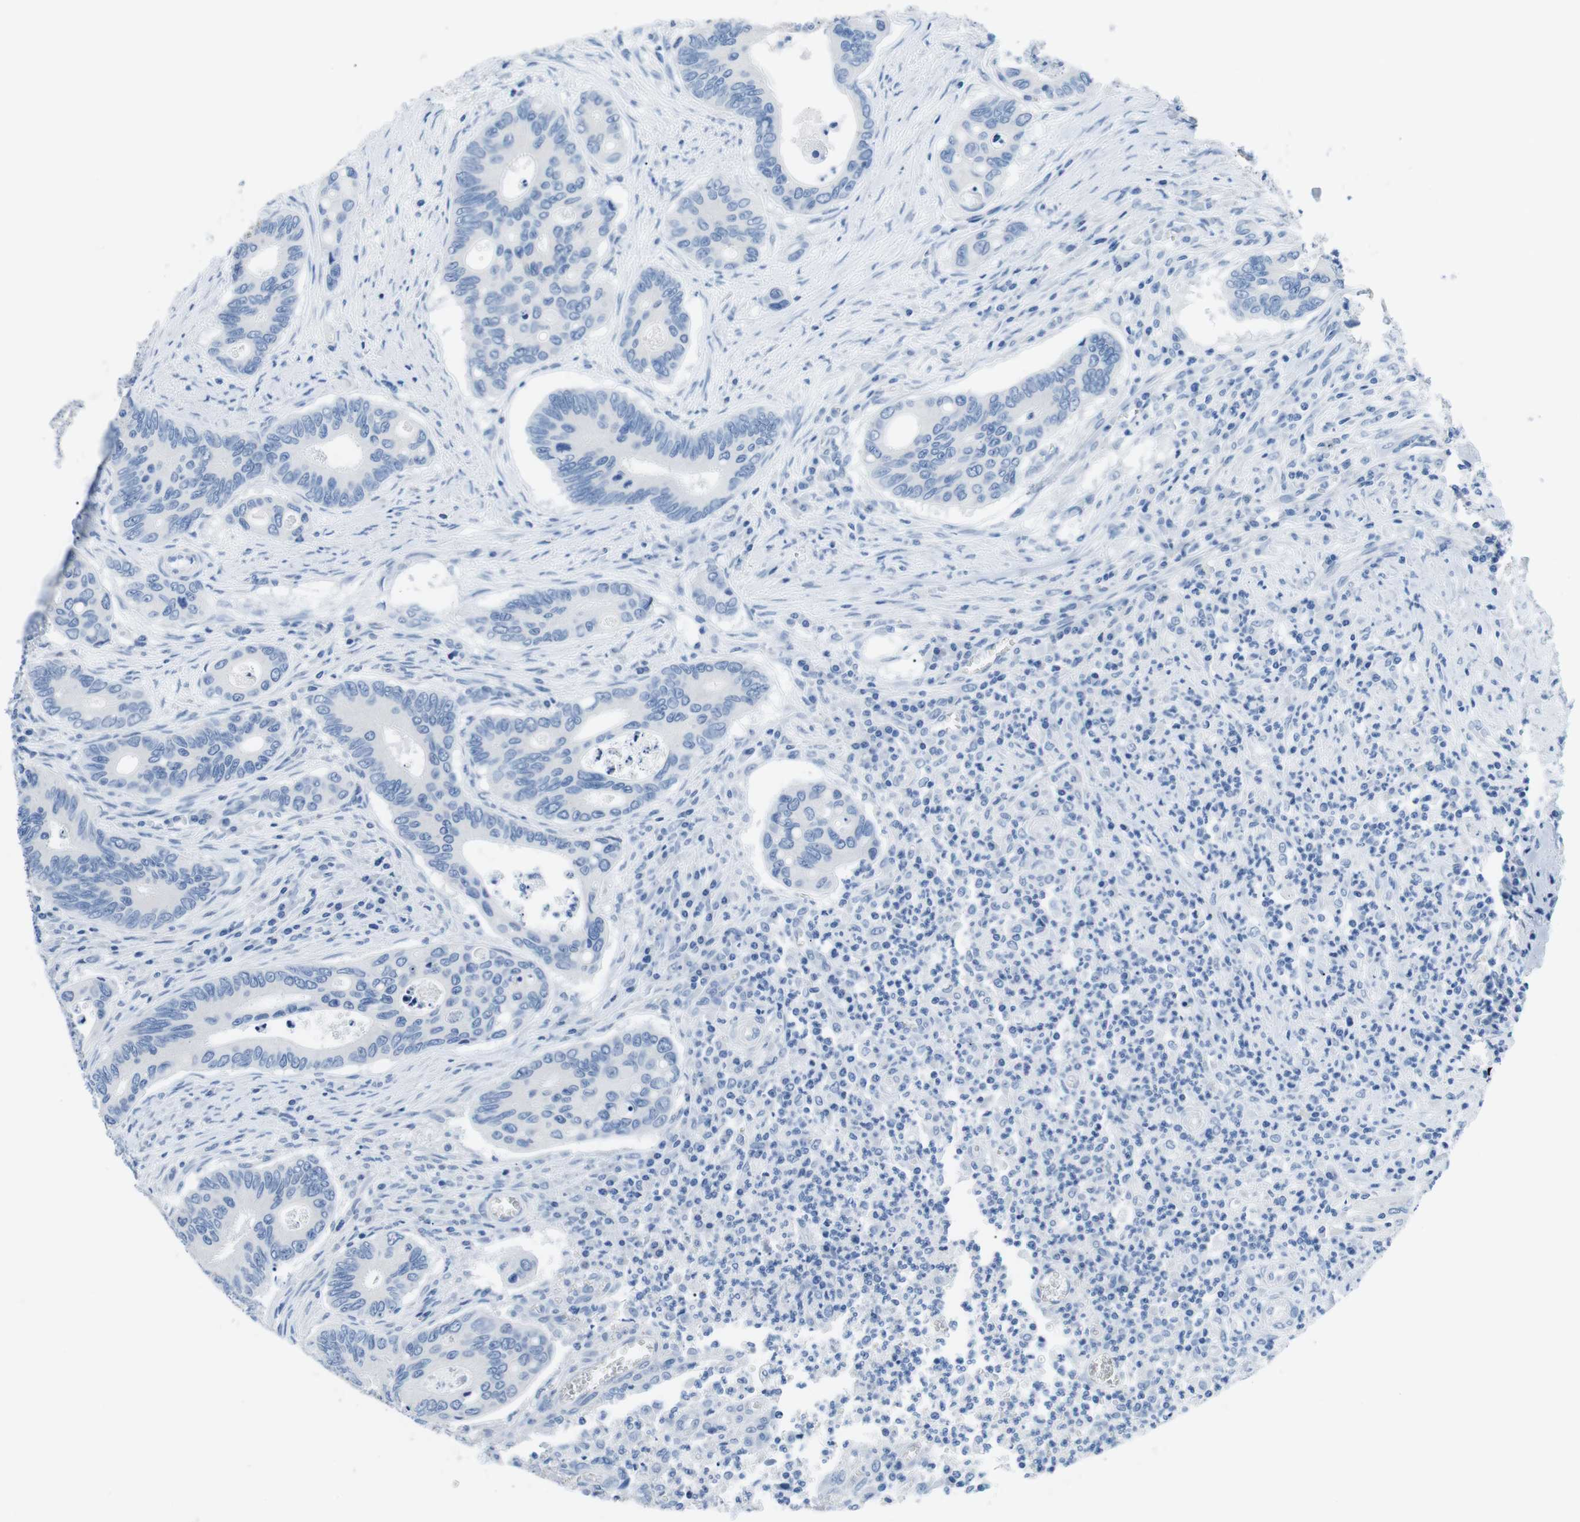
{"staining": {"intensity": "negative", "quantity": "none", "location": "none"}, "tissue": "colorectal cancer", "cell_type": "Tumor cells", "image_type": "cancer", "snomed": [{"axis": "morphology", "description": "Inflammation, NOS"}, {"axis": "morphology", "description": "Adenocarcinoma, NOS"}, {"axis": "topography", "description": "Colon"}], "caption": "Tumor cells show no significant staining in colorectal adenocarcinoma.", "gene": "MUC2", "patient": {"sex": "male", "age": 72}}